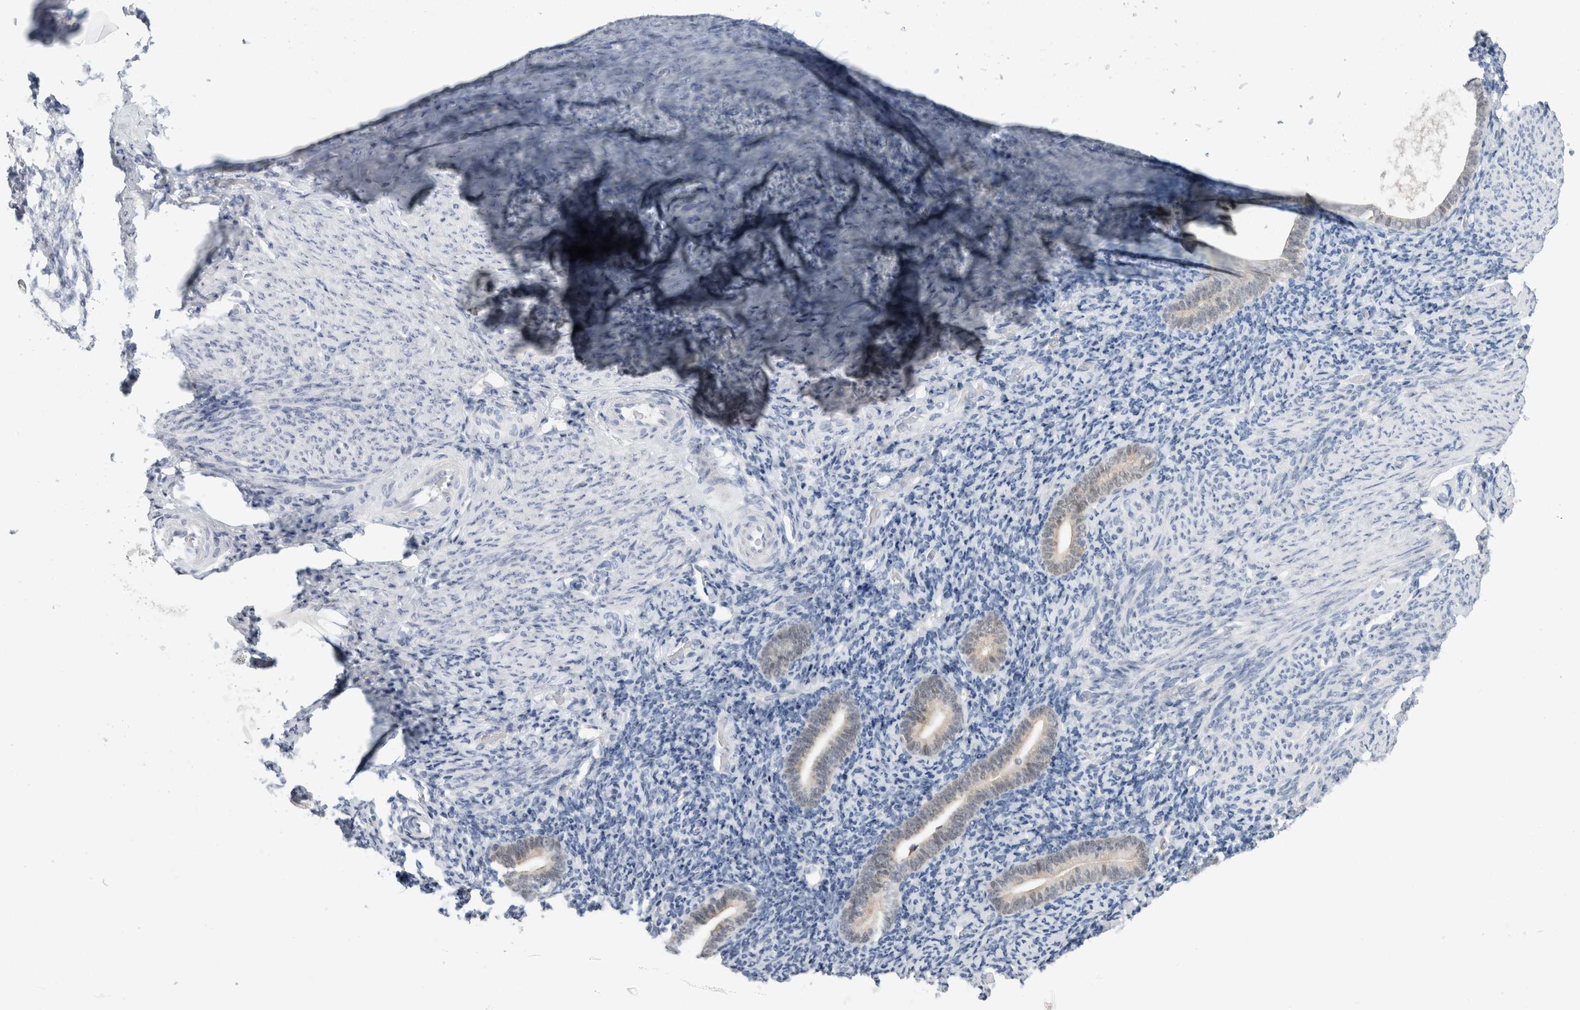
{"staining": {"intensity": "negative", "quantity": "none", "location": "none"}, "tissue": "endometrium", "cell_type": "Cells in endometrial stroma", "image_type": "normal", "snomed": [{"axis": "morphology", "description": "Normal tissue, NOS"}, {"axis": "topography", "description": "Endometrium"}], "caption": "DAB immunohistochemical staining of normal endometrium reveals no significant expression in cells in endometrial stroma.", "gene": "CASP6", "patient": {"sex": "female", "age": 51}}